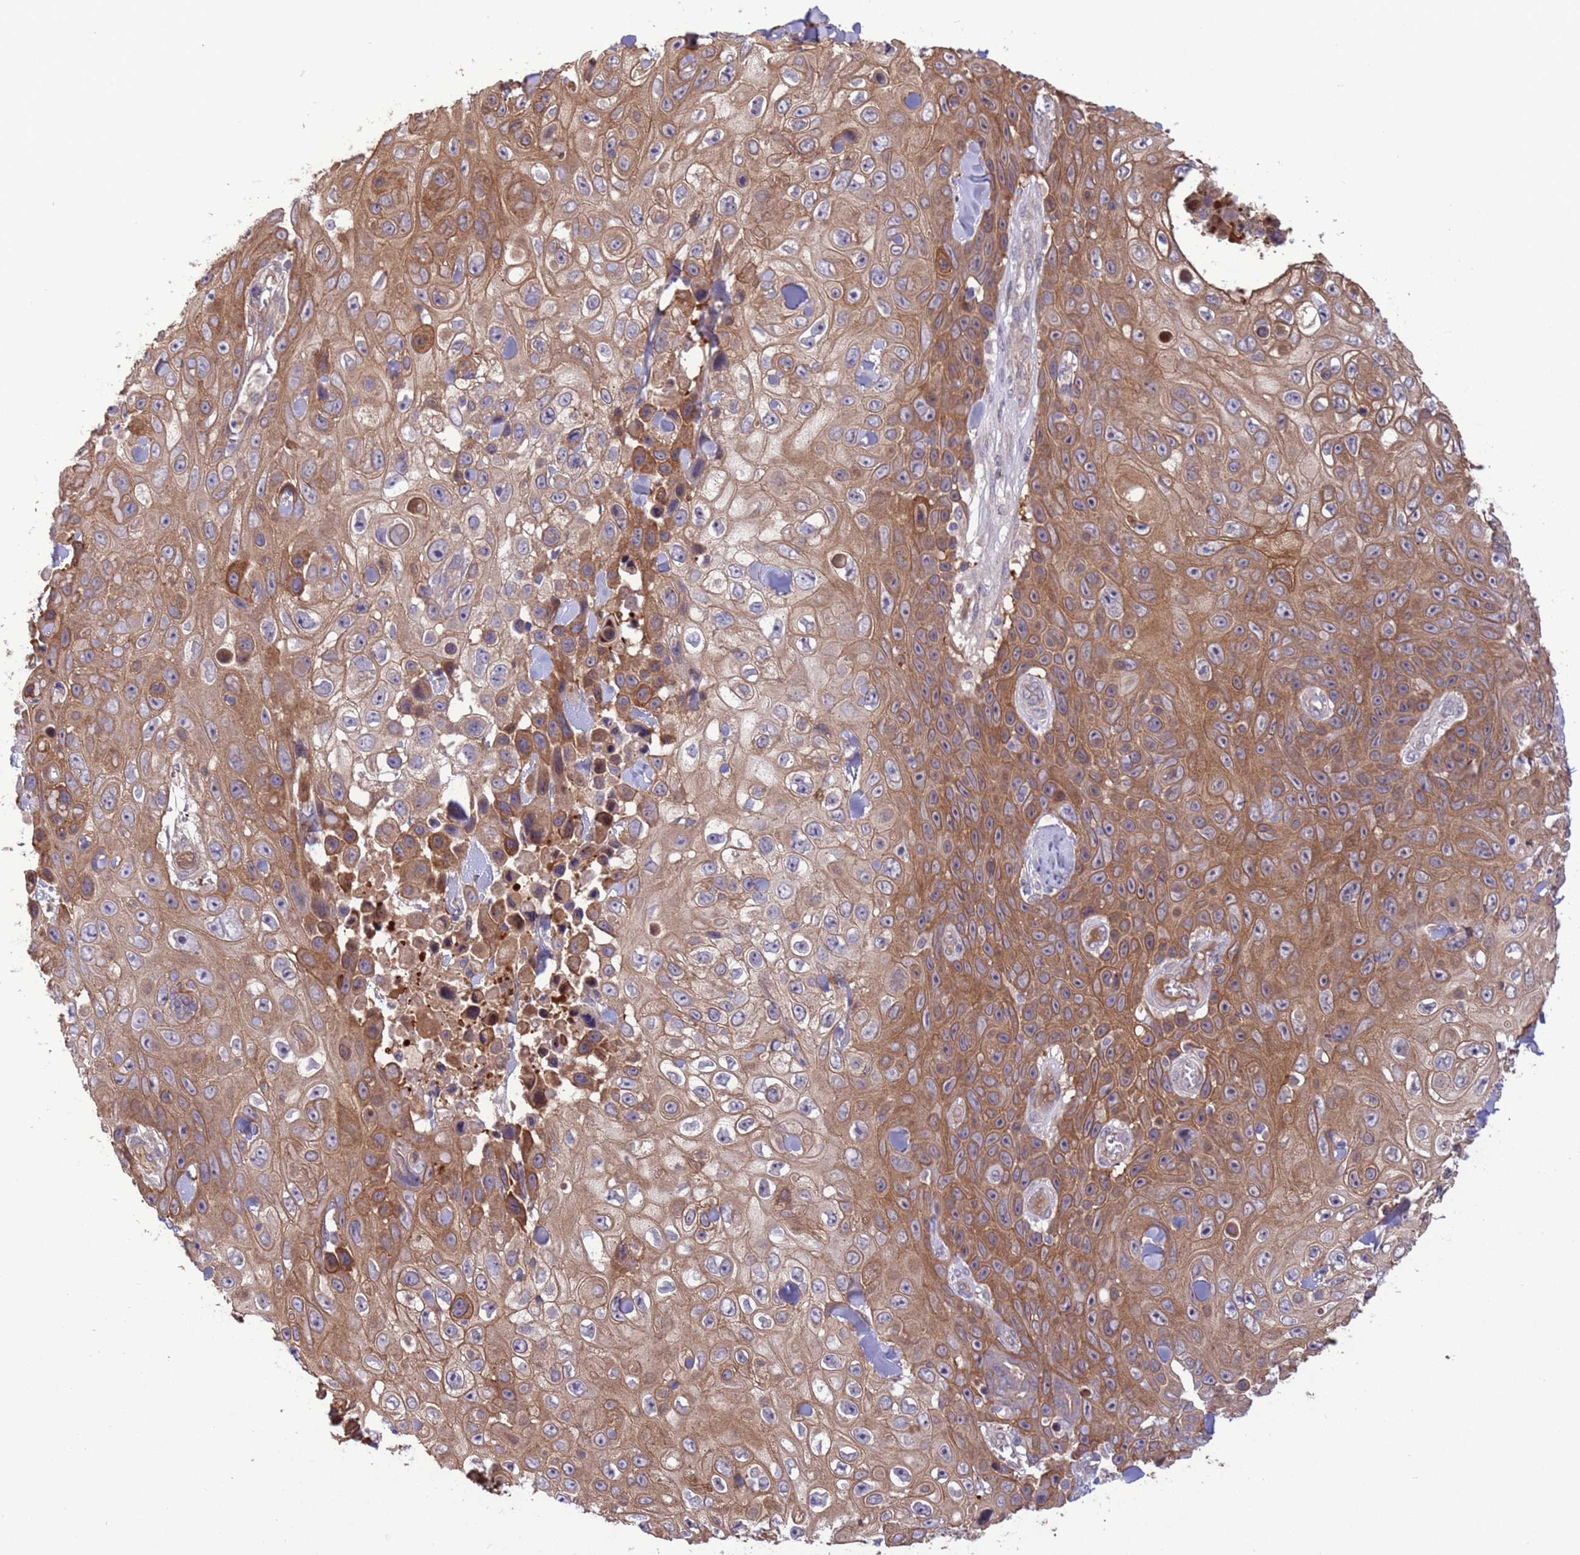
{"staining": {"intensity": "moderate", "quantity": ">75%", "location": "cytoplasmic/membranous"}, "tissue": "skin cancer", "cell_type": "Tumor cells", "image_type": "cancer", "snomed": [{"axis": "morphology", "description": "Squamous cell carcinoma, NOS"}, {"axis": "topography", "description": "Skin"}], "caption": "Squamous cell carcinoma (skin) stained with immunohistochemistry reveals moderate cytoplasmic/membranous expression in about >75% of tumor cells.", "gene": "GJA10", "patient": {"sex": "male", "age": 82}}